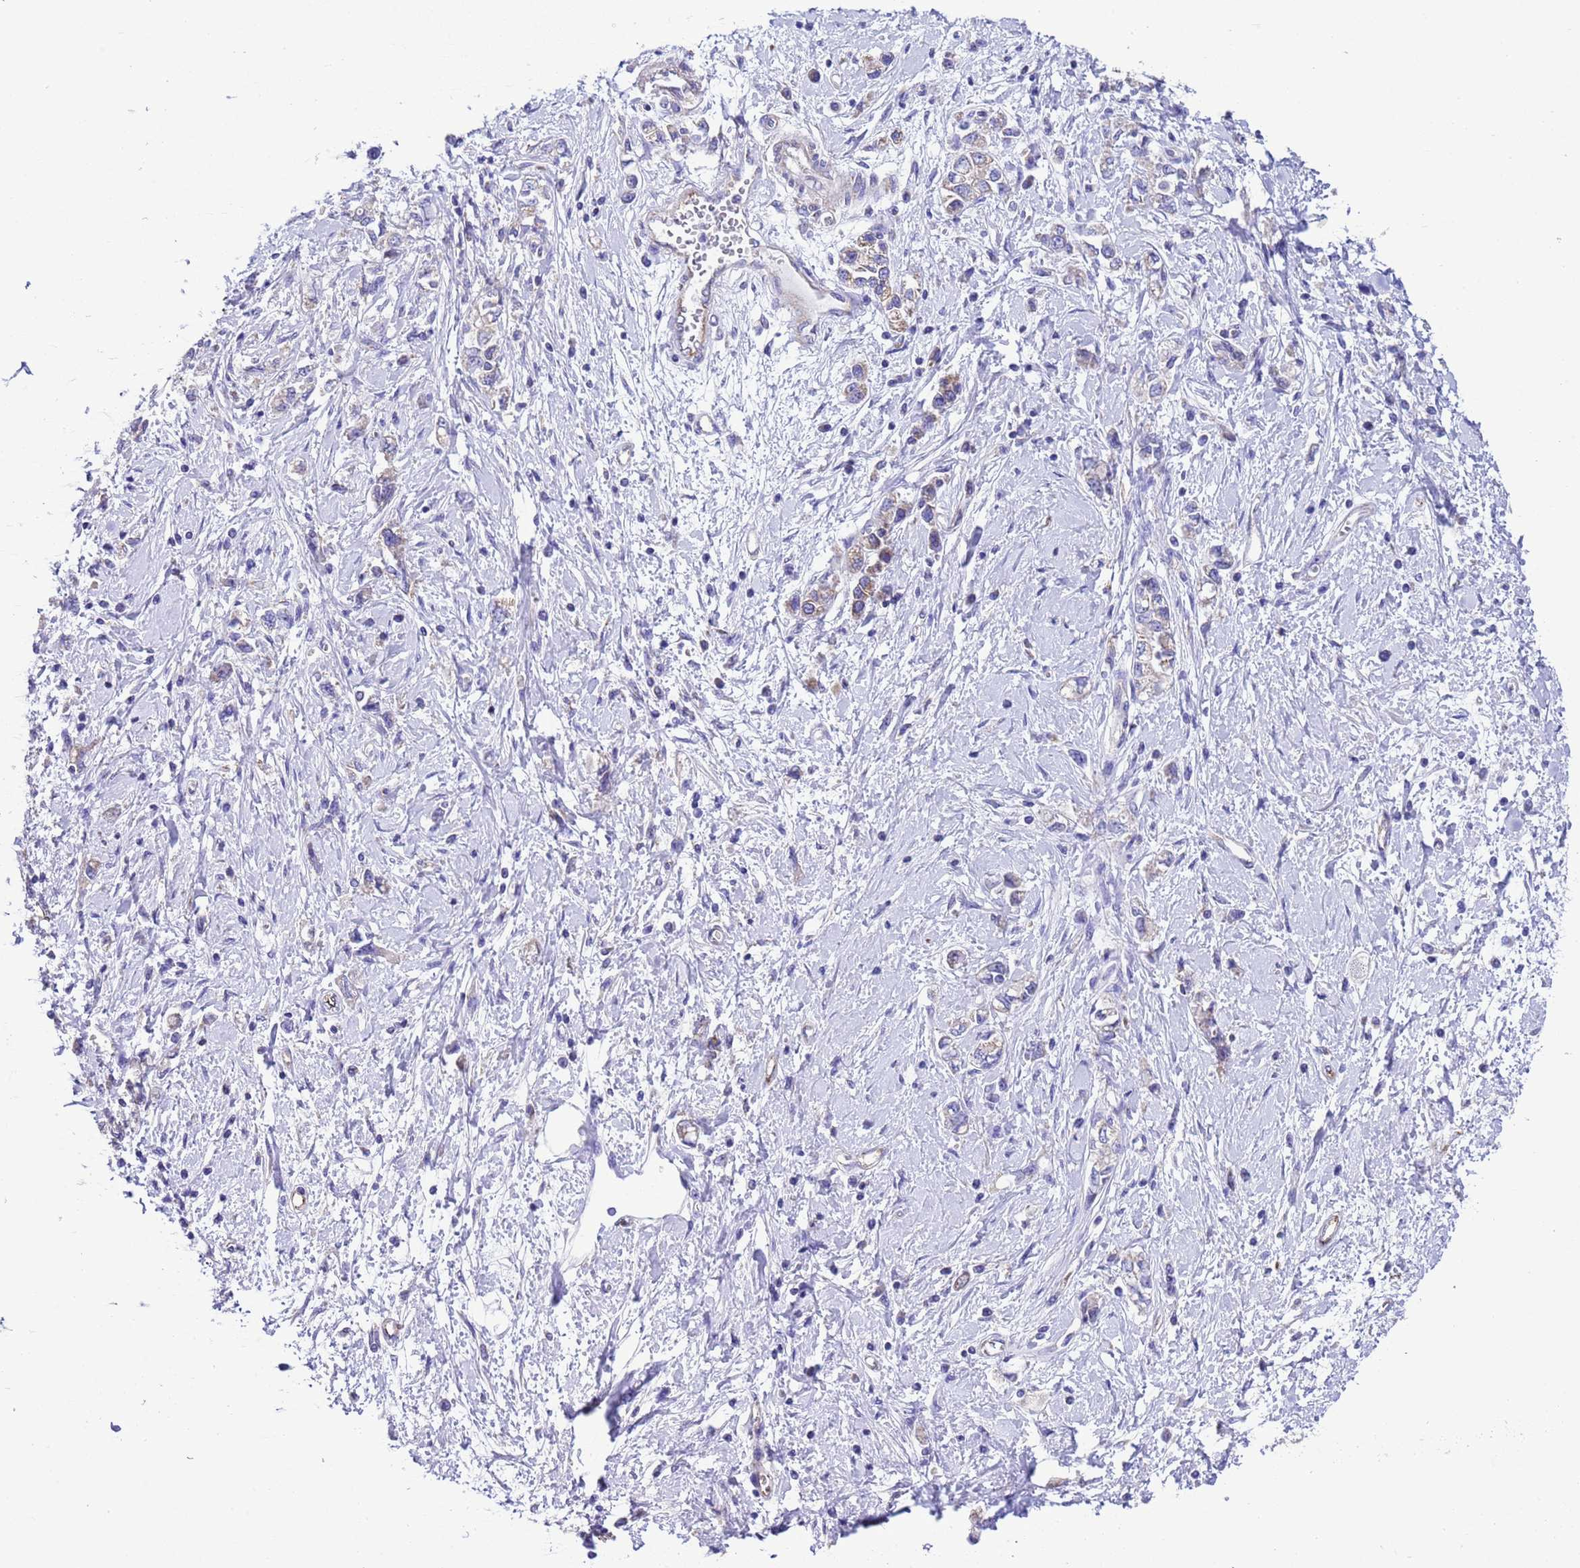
{"staining": {"intensity": "weak", "quantity": "<25%", "location": "cytoplasmic/membranous"}, "tissue": "stomach cancer", "cell_type": "Tumor cells", "image_type": "cancer", "snomed": [{"axis": "morphology", "description": "Adenocarcinoma, NOS"}, {"axis": "topography", "description": "Stomach"}], "caption": "Protein analysis of adenocarcinoma (stomach) shows no significant positivity in tumor cells. The staining is performed using DAB brown chromogen with nuclei counter-stained in using hematoxylin.", "gene": "CCDC191", "patient": {"sex": "female", "age": 76}}